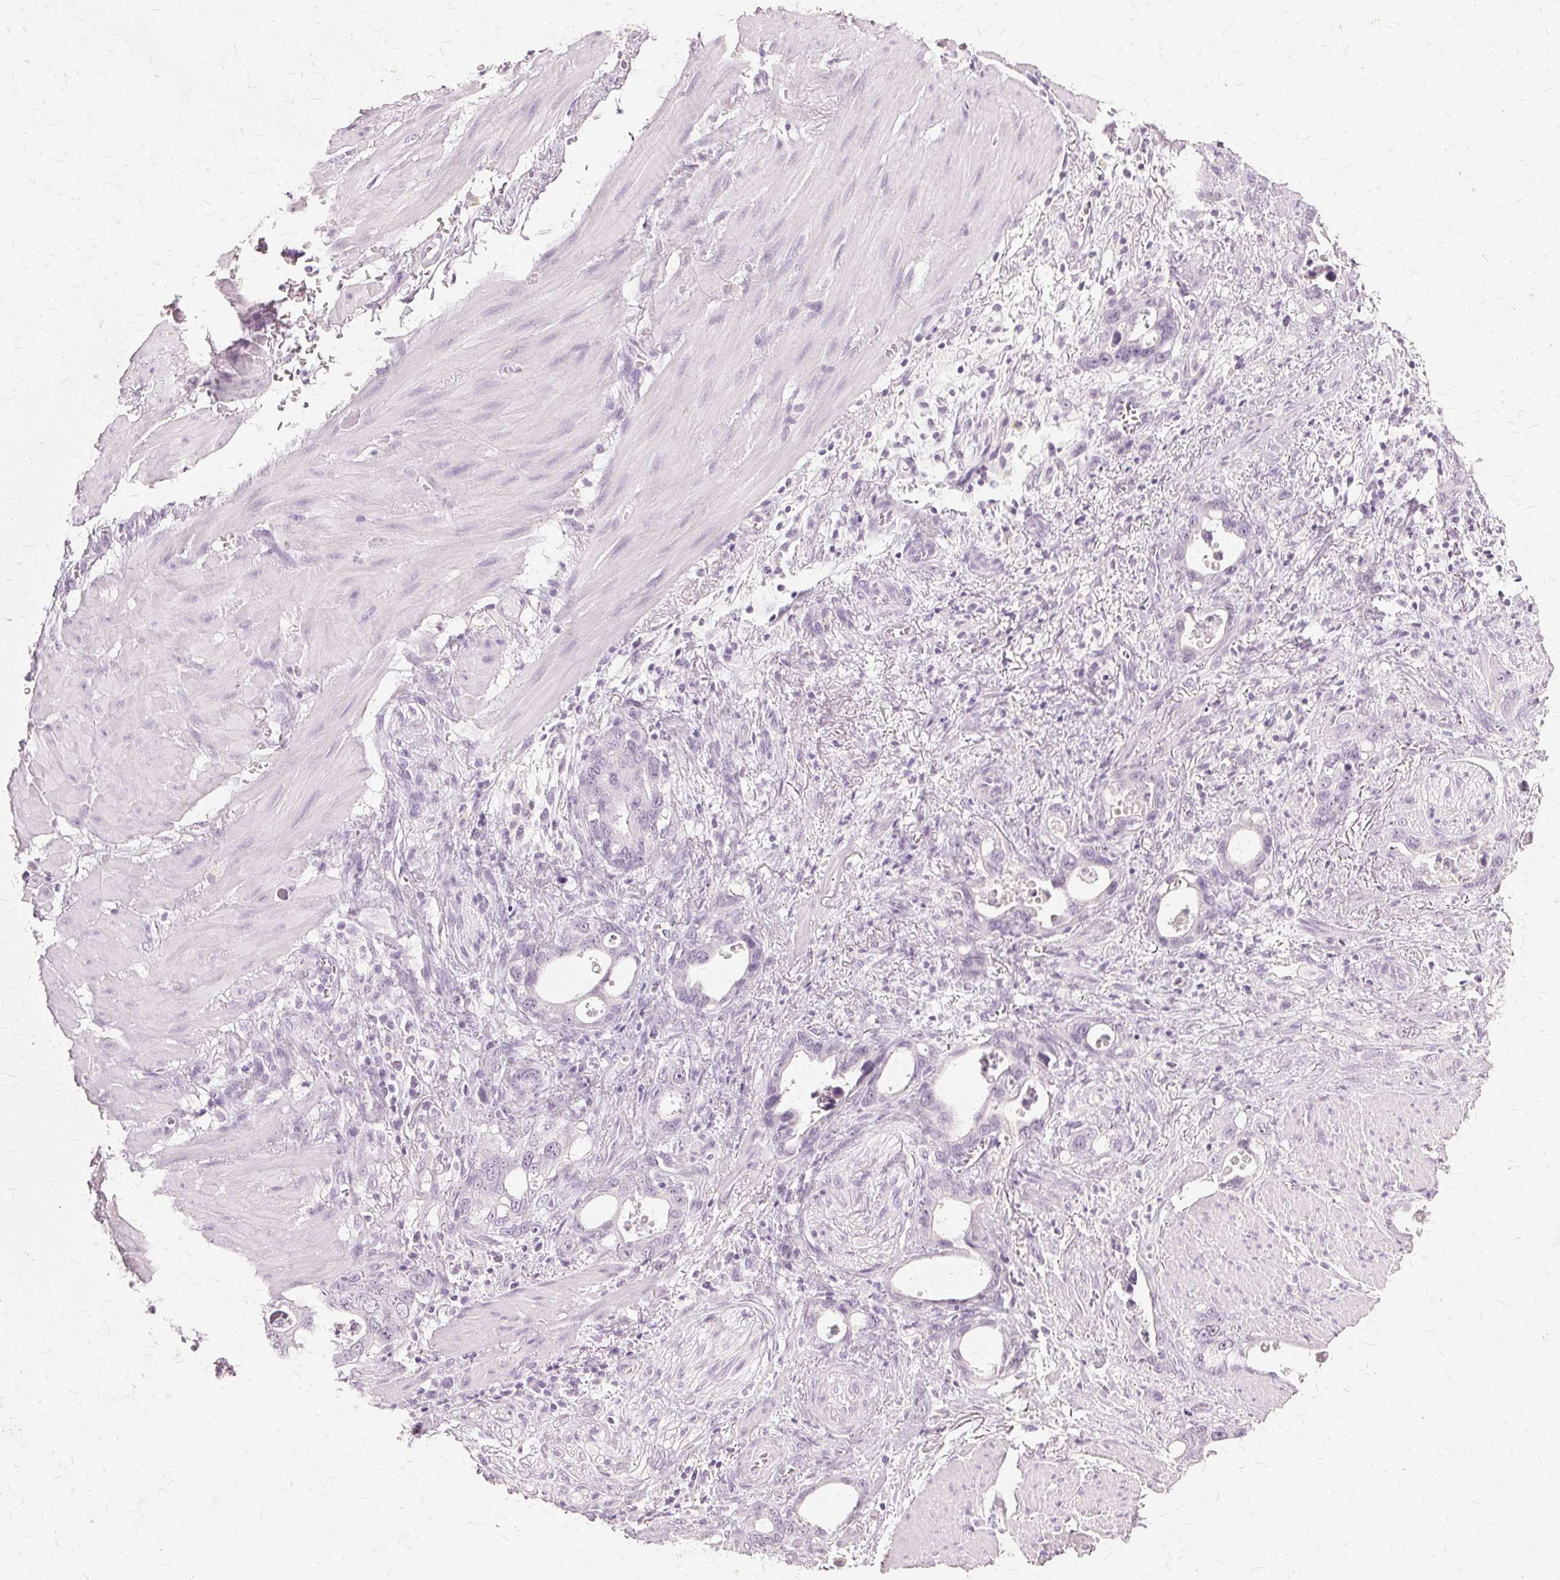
{"staining": {"intensity": "negative", "quantity": "none", "location": "none"}, "tissue": "stomach cancer", "cell_type": "Tumor cells", "image_type": "cancer", "snomed": [{"axis": "morphology", "description": "Normal tissue, NOS"}, {"axis": "morphology", "description": "Adenocarcinoma, NOS"}, {"axis": "topography", "description": "Esophagus"}, {"axis": "topography", "description": "Stomach, upper"}], "caption": "Tumor cells are negative for protein expression in human stomach cancer (adenocarcinoma).", "gene": "SLC45A3", "patient": {"sex": "male", "age": 74}}